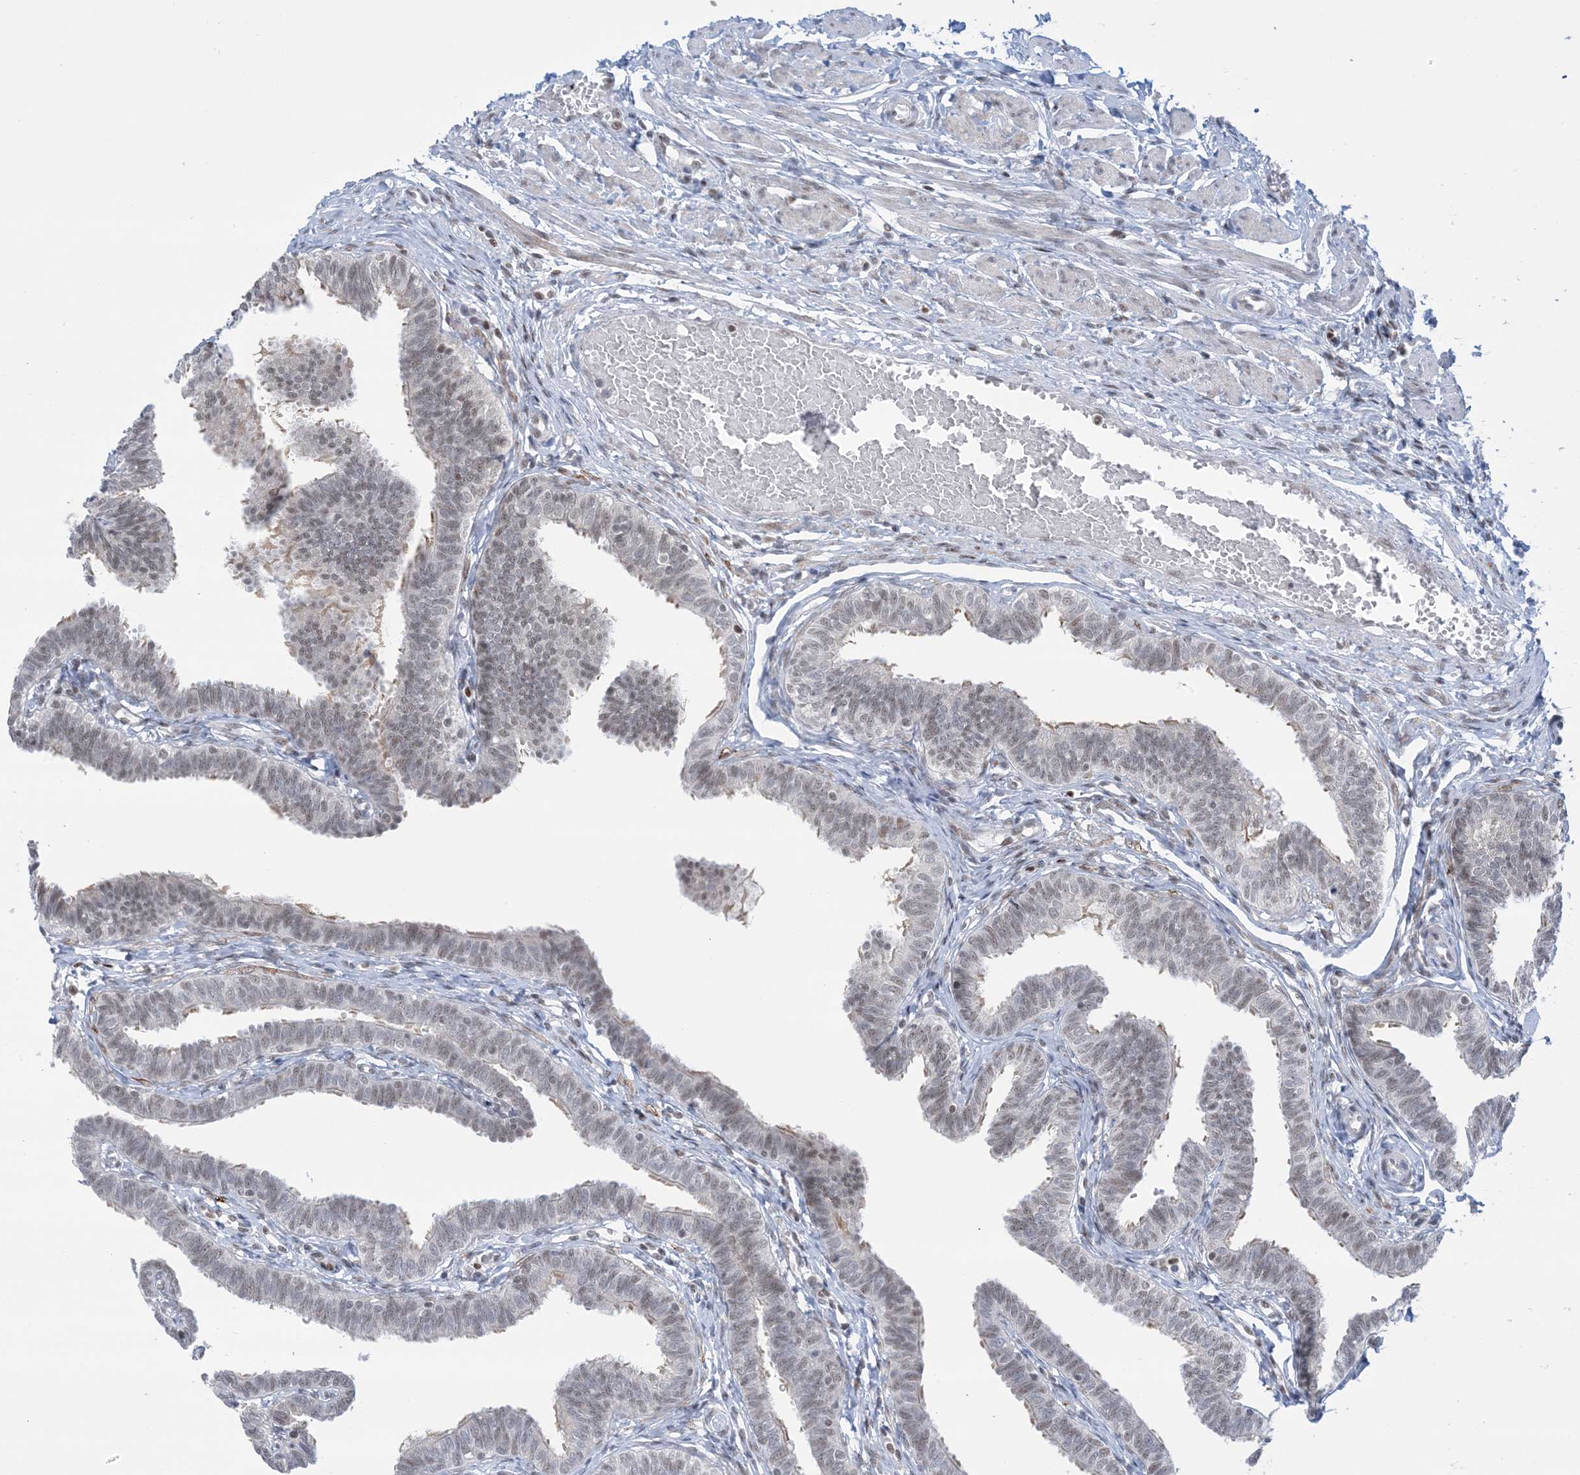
{"staining": {"intensity": "weak", "quantity": "25%-75%", "location": "nuclear"}, "tissue": "fallopian tube", "cell_type": "Glandular cells", "image_type": "normal", "snomed": [{"axis": "morphology", "description": "Normal tissue, NOS"}, {"axis": "topography", "description": "Fallopian tube"}, {"axis": "topography", "description": "Ovary"}], "caption": "Fallopian tube stained with DAB IHC shows low levels of weak nuclear positivity in approximately 25%-75% of glandular cells.", "gene": "TFPT", "patient": {"sex": "female", "age": 23}}